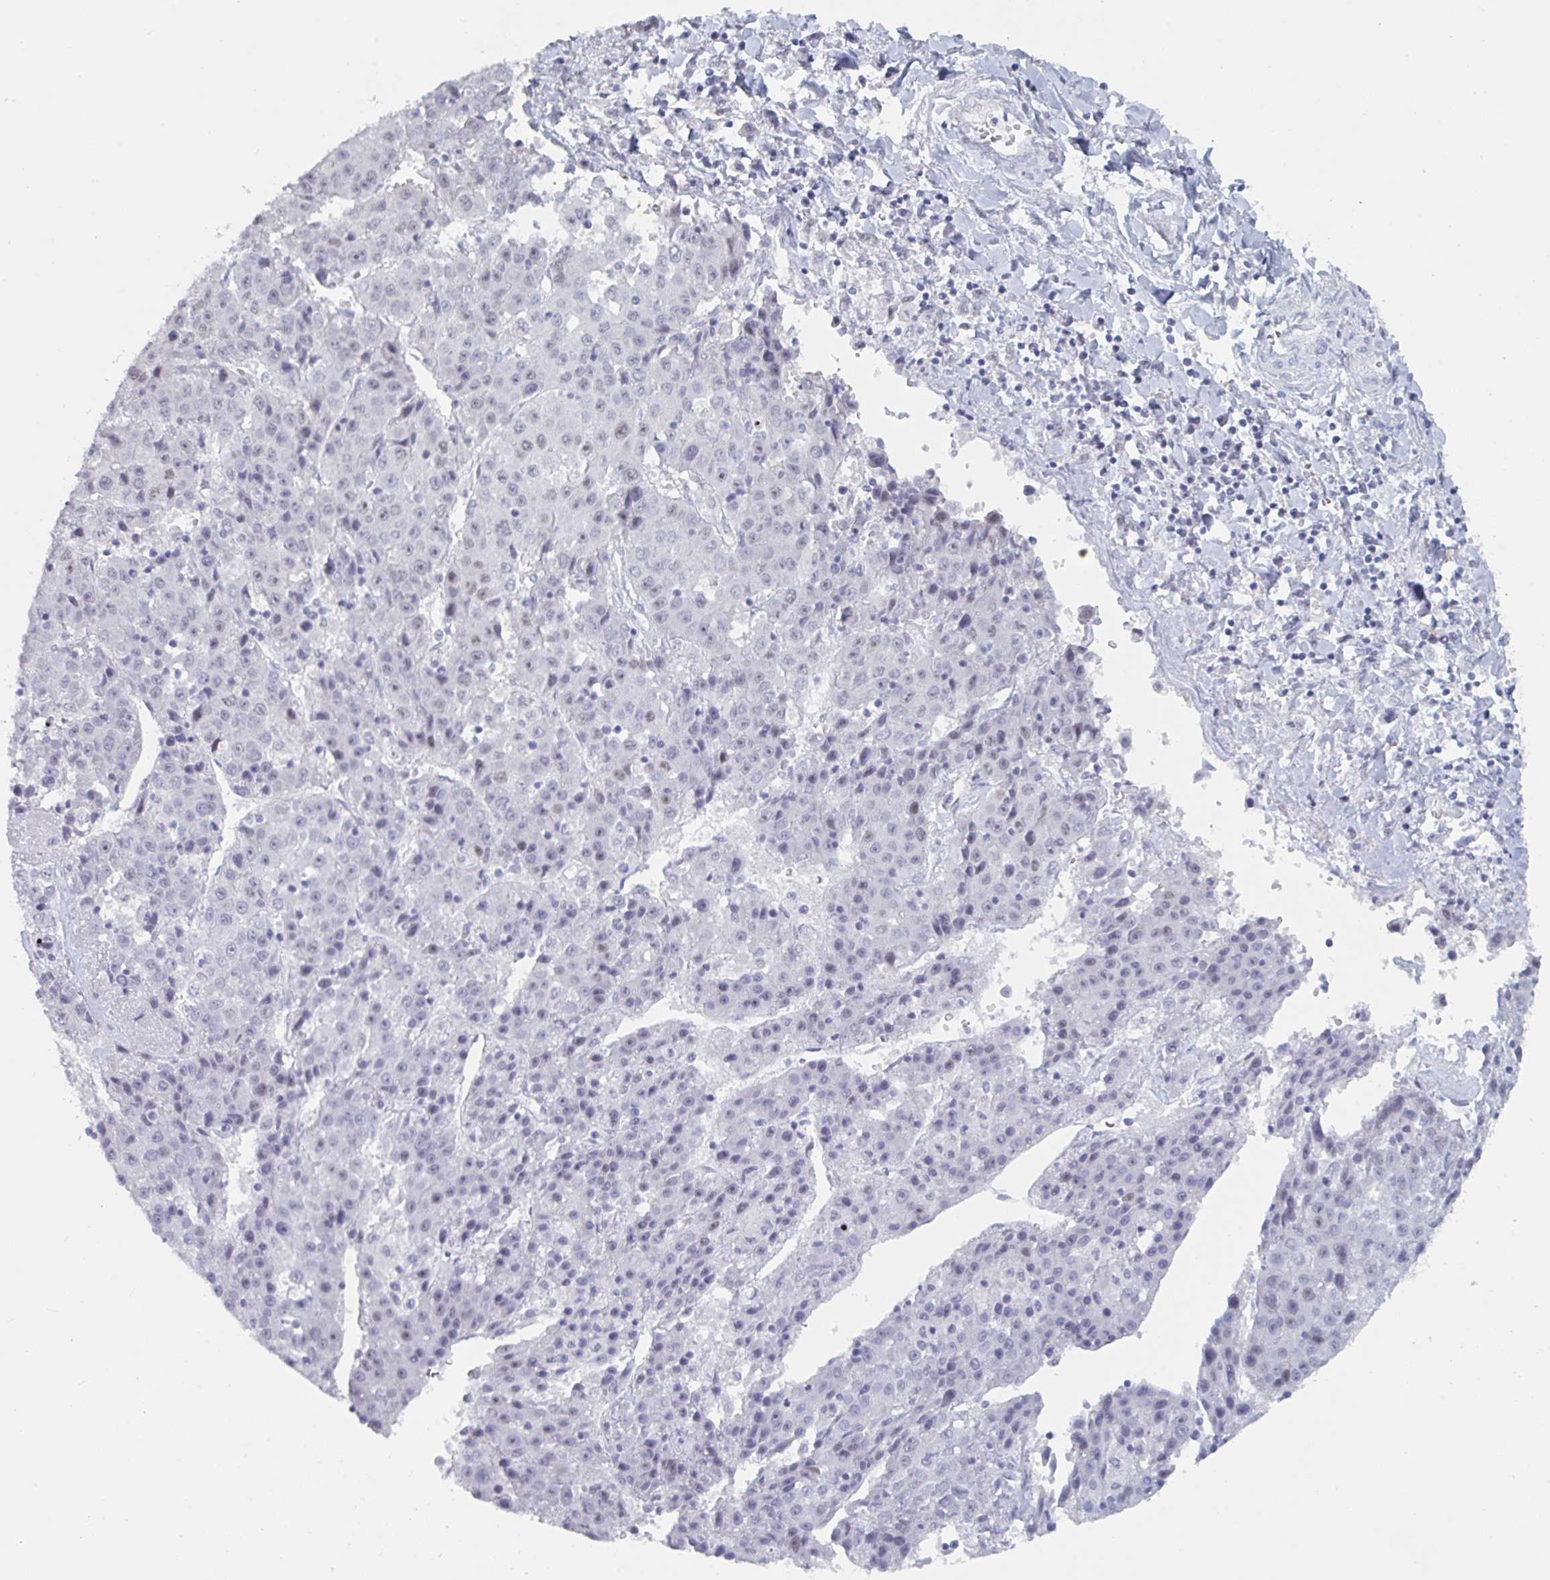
{"staining": {"intensity": "weak", "quantity": "<25%", "location": "nuclear"}, "tissue": "liver cancer", "cell_type": "Tumor cells", "image_type": "cancer", "snomed": [{"axis": "morphology", "description": "Carcinoma, Hepatocellular, NOS"}, {"axis": "topography", "description": "Liver"}], "caption": "Tumor cells are negative for protein expression in human liver cancer.", "gene": "NR1H2", "patient": {"sex": "female", "age": 53}}